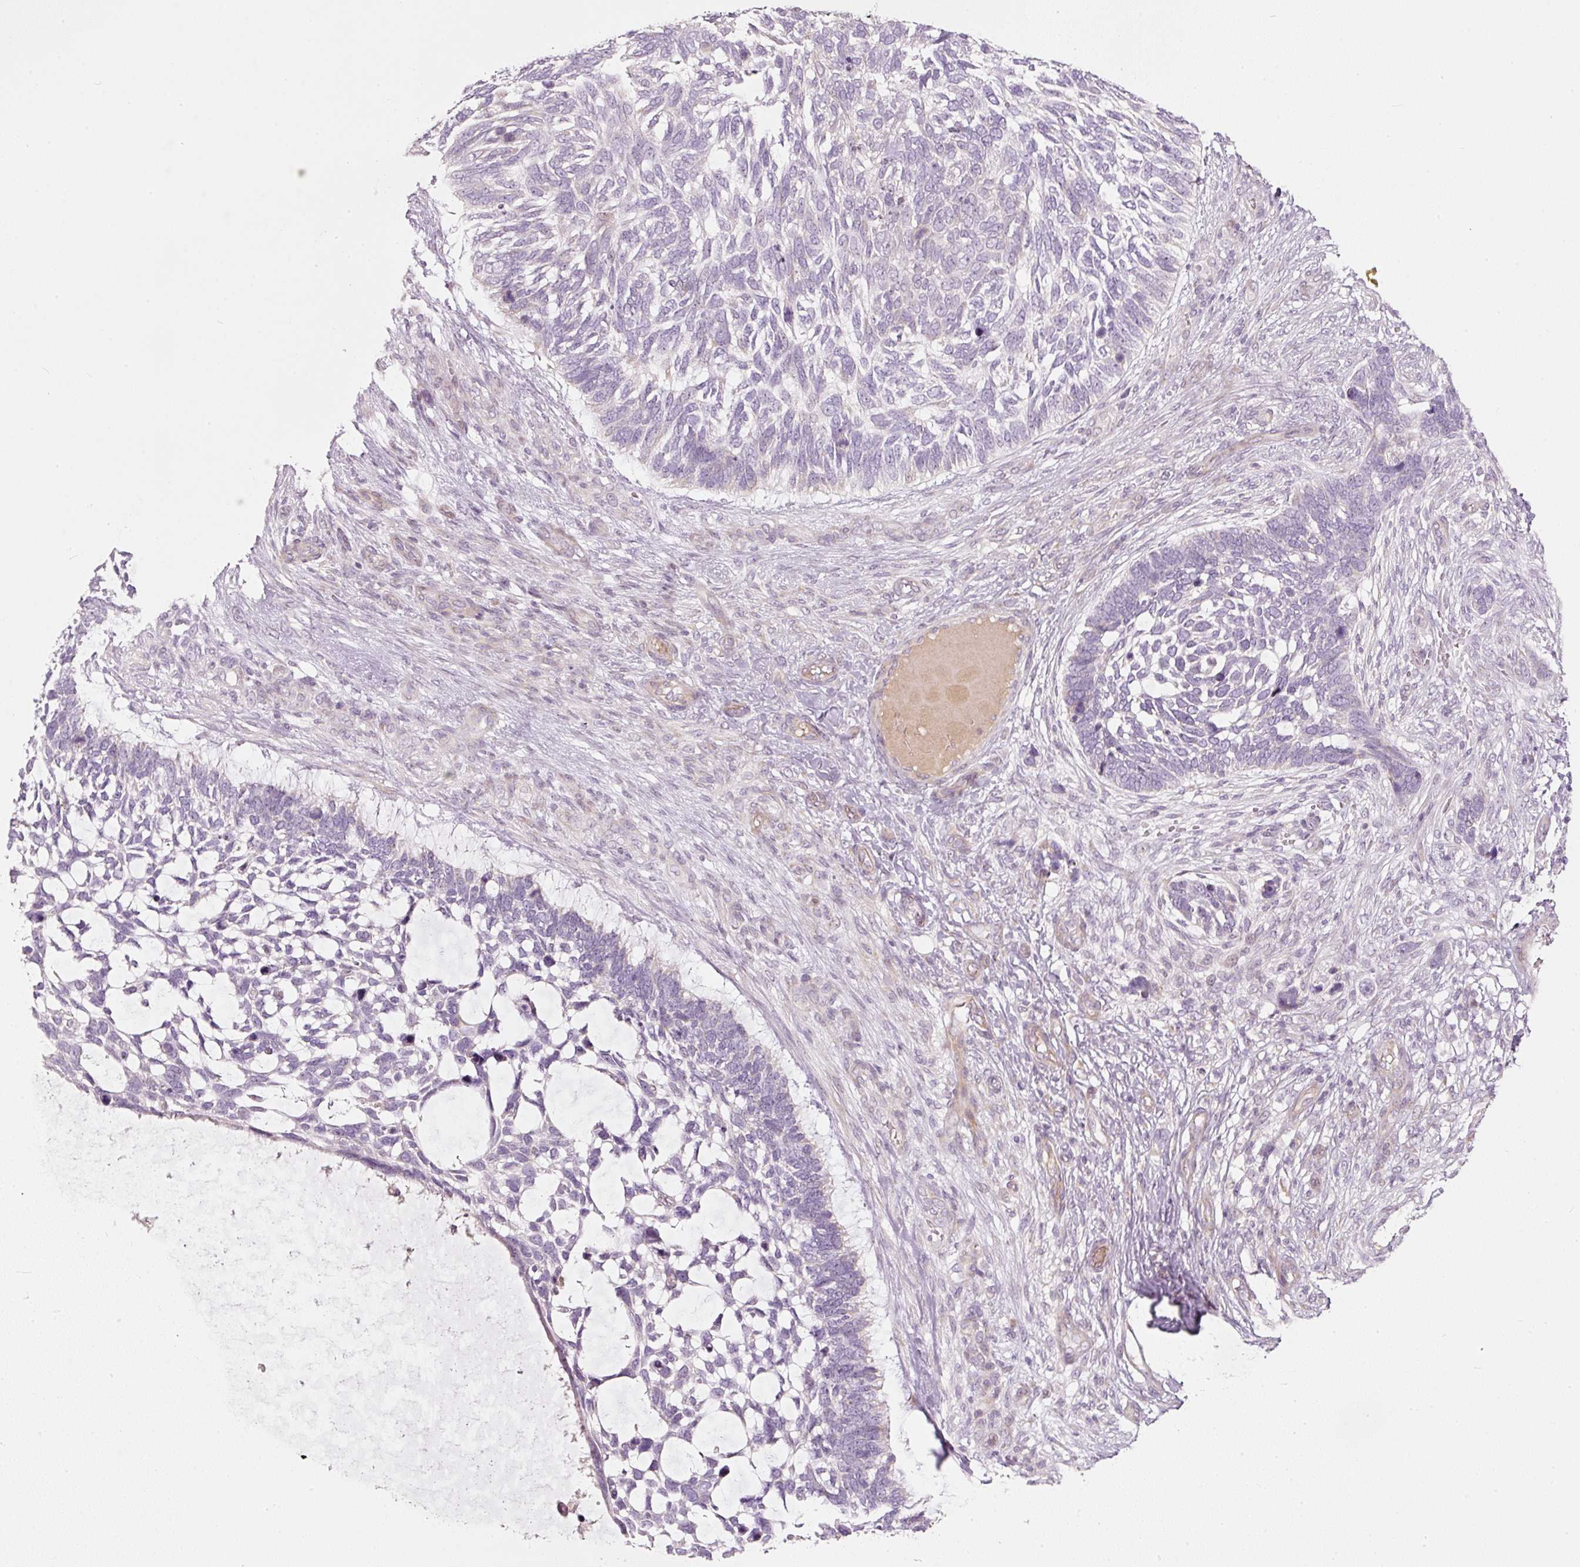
{"staining": {"intensity": "negative", "quantity": "none", "location": "none"}, "tissue": "skin cancer", "cell_type": "Tumor cells", "image_type": "cancer", "snomed": [{"axis": "morphology", "description": "Basal cell carcinoma"}, {"axis": "topography", "description": "Skin"}], "caption": "High power microscopy micrograph of an immunohistochemistry image of skin basal cell carcinoma, revealing no significant expression in tumor cells.", "gene": "SLC20A1", "patient": {"sex": "male", "age": 88}}